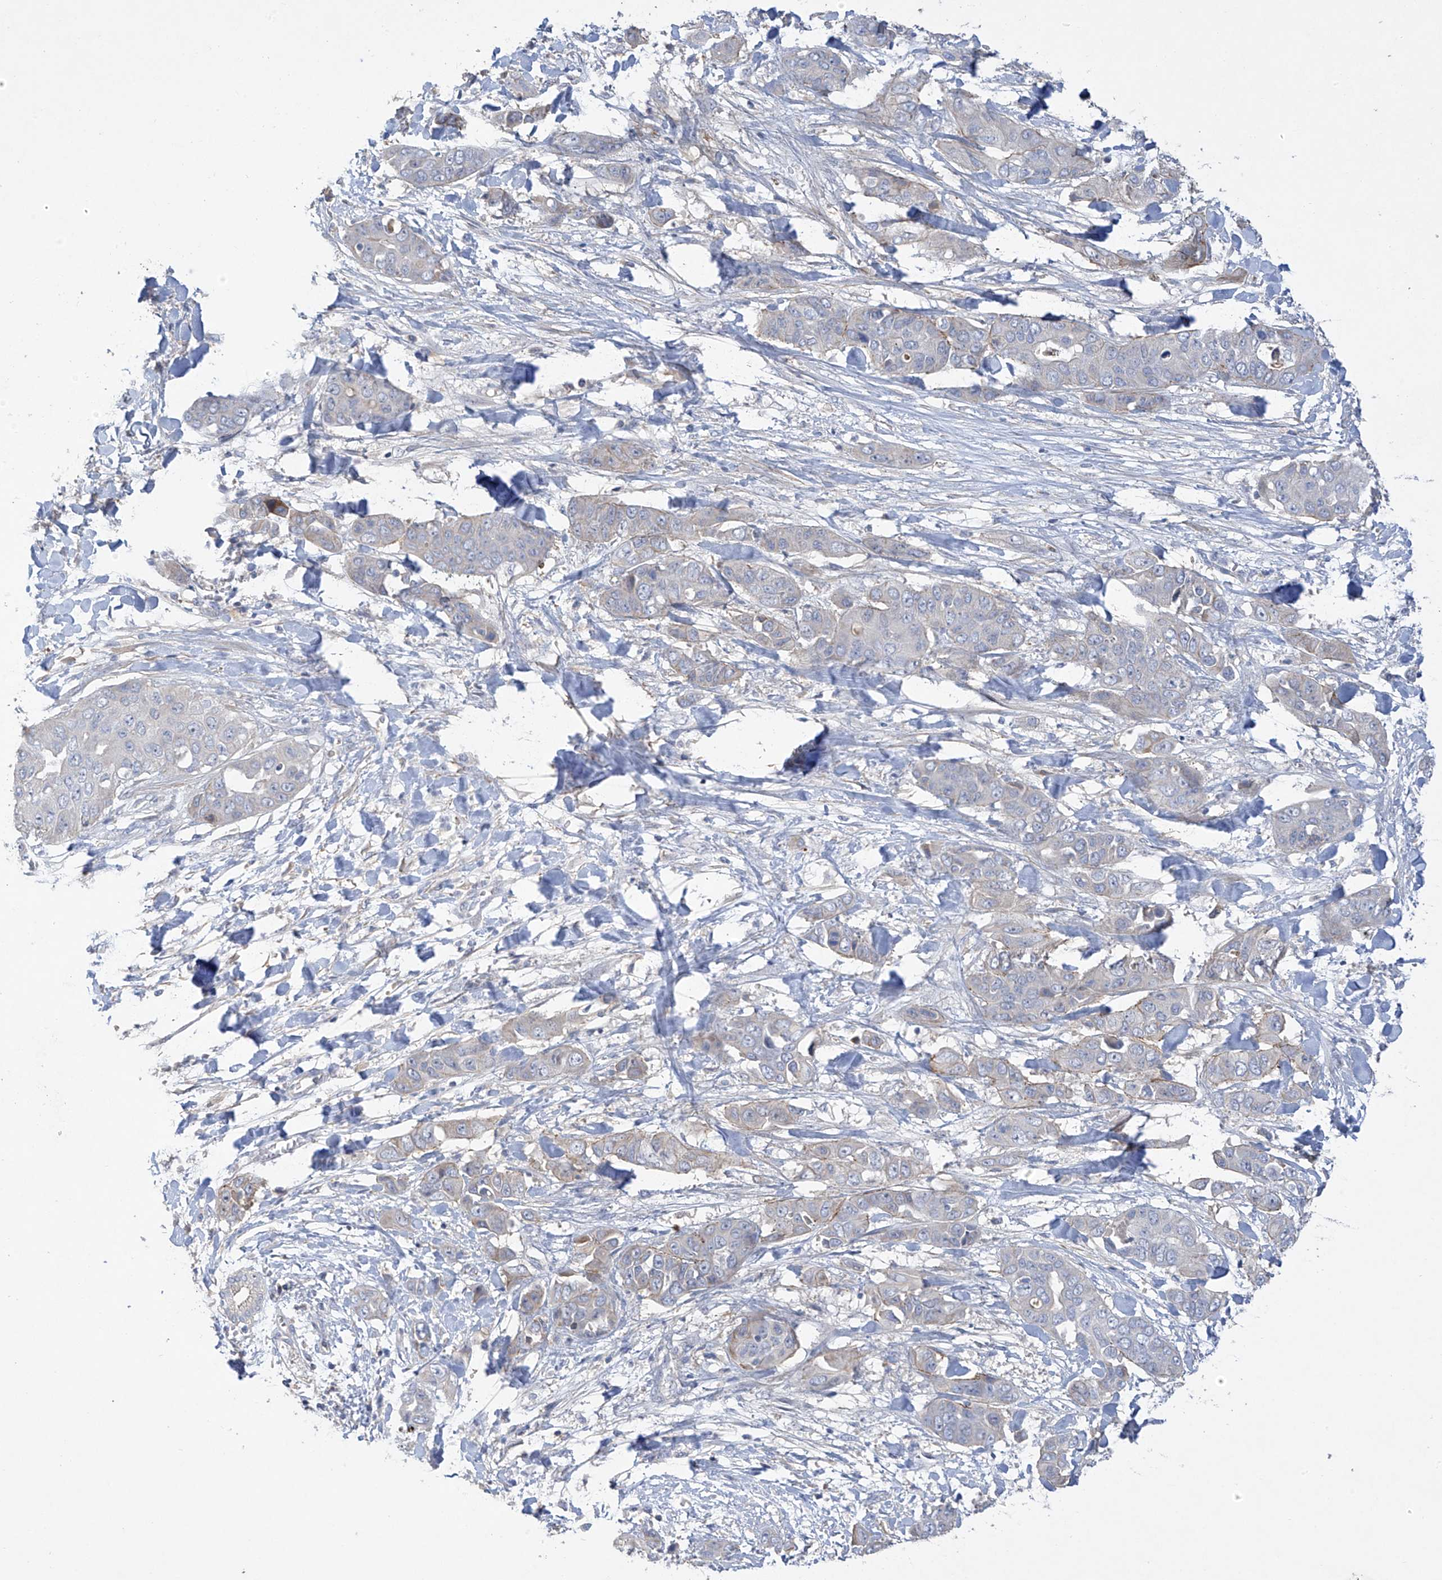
{"staining": {"intensity": "negative", "quantity": "none", "location": "none"}, "tissue": "liver cancer", "cell_type": "Tumor cells", "image_type": "cancer", "snomed": [{"axis": "morphology", "description": "Cholangiocarcinoma"}, {"axis": "topography", "description": "Liver"}], "caption": "The histopathology image shows no staining of tumor cells in liver cancer (cholangiocarcinoma). (Stains: DAB immunohistochemistry (IHC) with hematoxylin counter stain, Microscopy: brightfield microscopy at high magnification).", "gene": "PRSS12", "patient": {"sex": "female", "age": 52}}